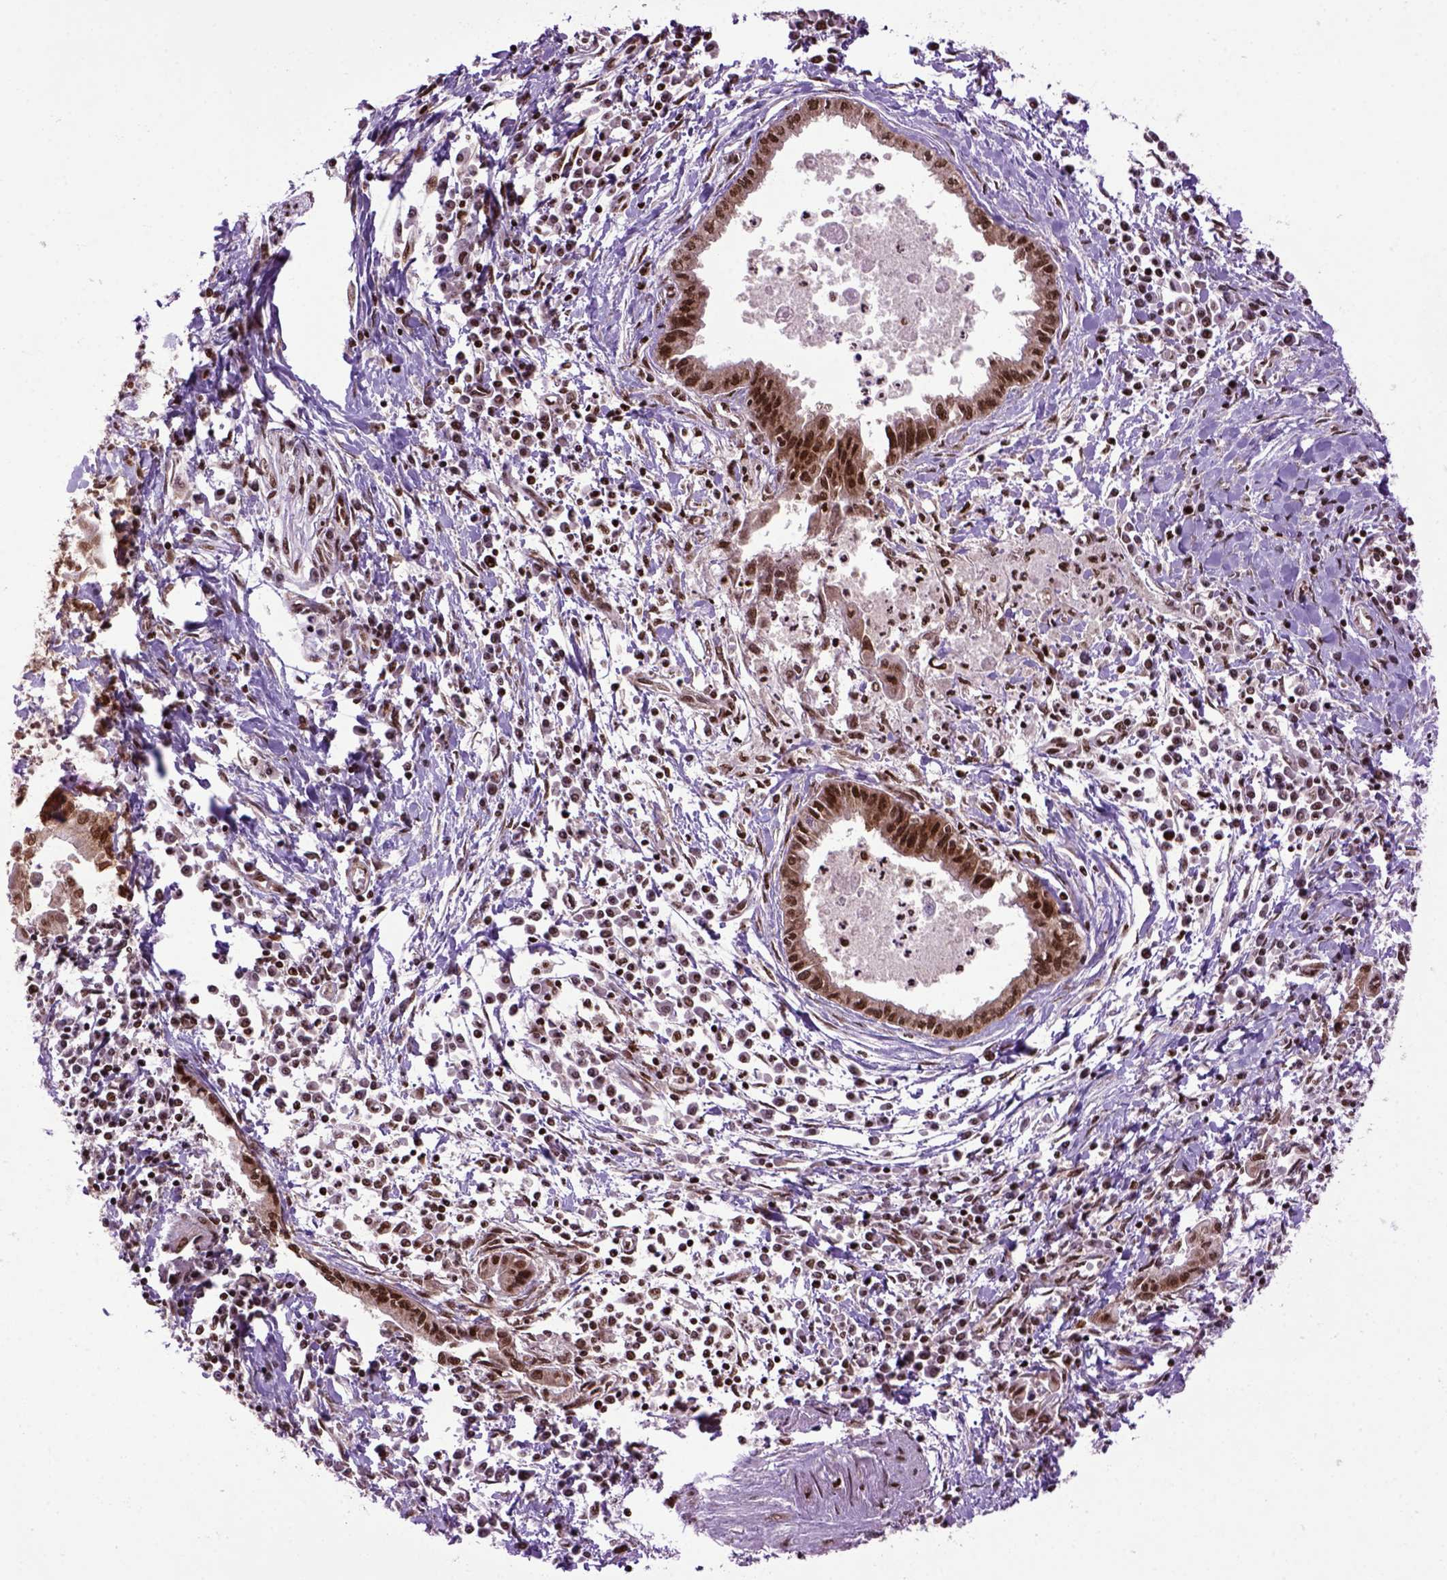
{"staining": {"intensity": "strong", "quantity": ">75%", "location": "nuclear"}, "tissue": "pancreatic cancer", "cell_type": "Tumor cells", "image_type": "cancer", "snomed": [{"axis": "morphology", "description": "Adenocarcinoma, NOS"}, {"axis": "topography", "description": "Pancreas"}], "caption": "Strong nuclear protein positivity is identified in about >75% of tumor cells in pancreatic cancer (adenocarcinoma).", "gene": "CELF1", "patient": {"sex": "male", "age": 72}}